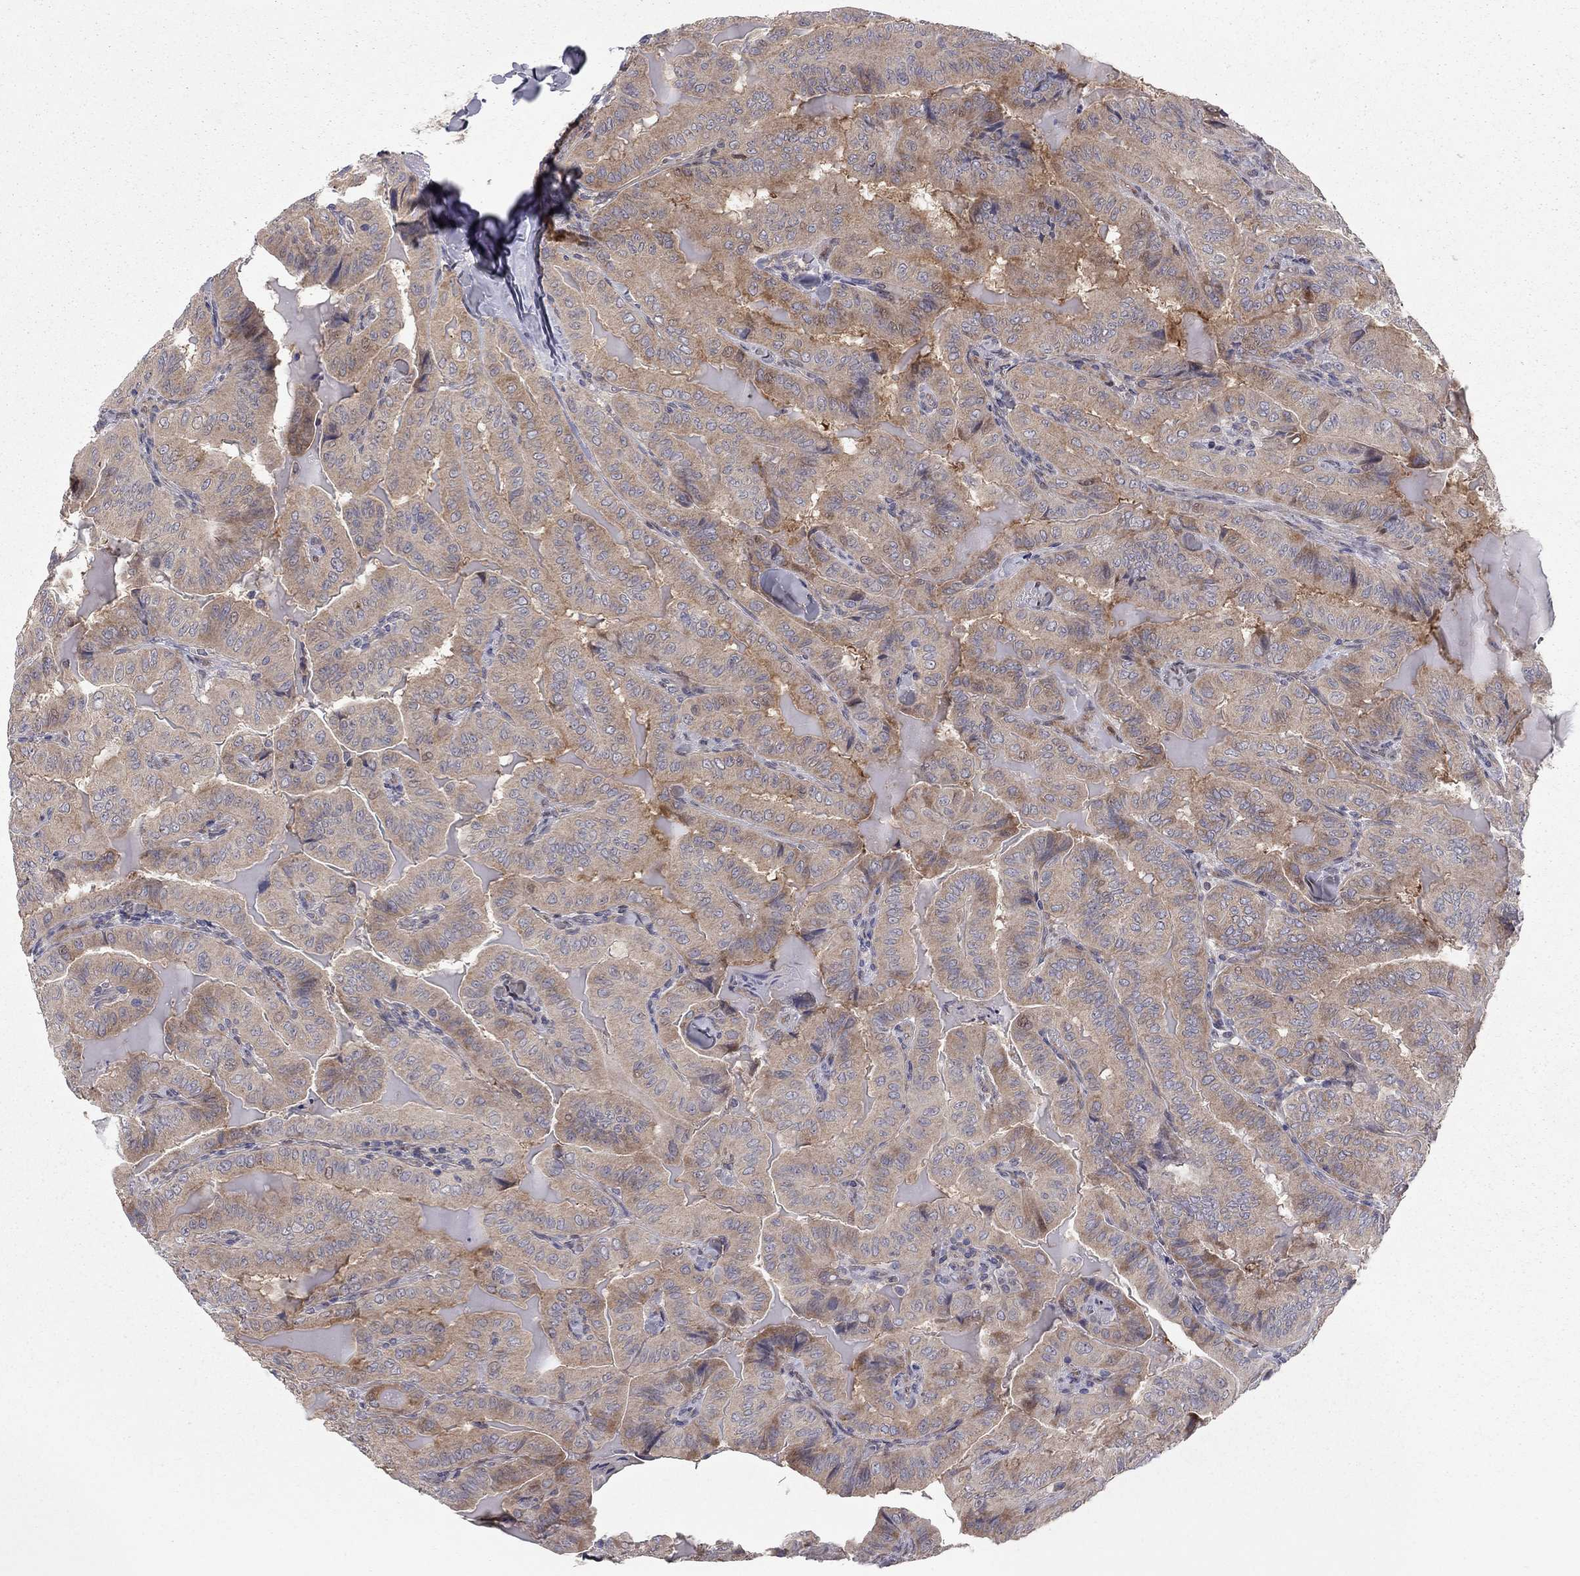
{"staining": {"intensity": "weak", "quantity": ">75%", "location": "cytoplasmic/membranous"}, "tissue": "thyroid cancer", "cell_type": "Tumor cells", "image_type": "cancer", "snomed": [{"axis": "morphology", "description": "Papillary adenocarcinoma, NOS"}, {"axis": "topography", "description": "Thyroid gland"}], "caption": "Protein staining of papillary adenocarcinoma (thyroid) tissue demonstrates weak cytoplasmic/membranous positivity in about >75% of tumor cells.", "gene": "DUSP7", "patient": {"sex": "female", "age": 68}}